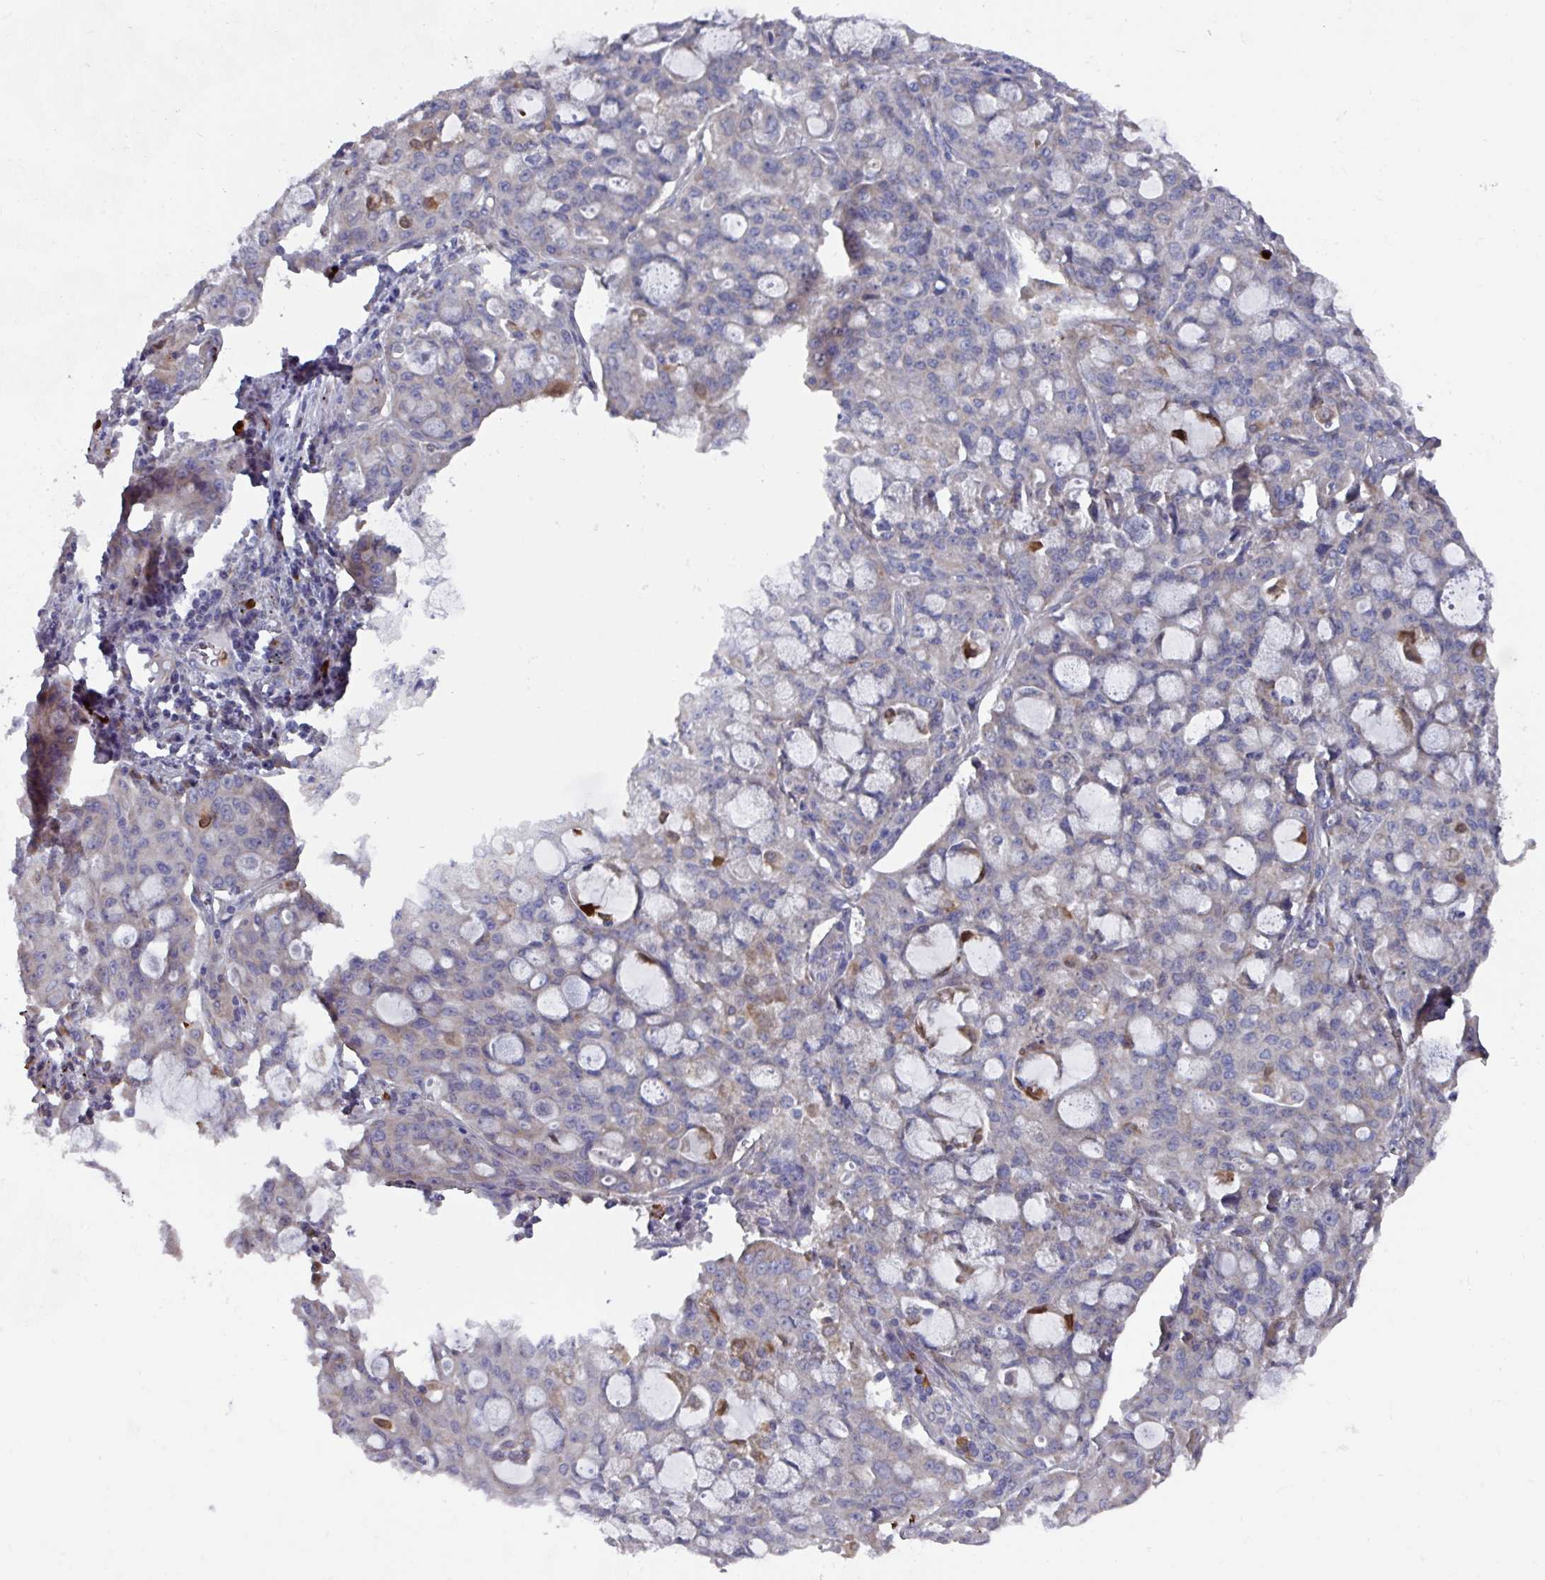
{"staining": {"intensity": "weak", "quantity": "<25%", "location": "cytoplasmic/membranous"}, "tissue": "lung cancer", "cell_type": "Tumor cells", "image_type": "cancer", "snomed": [{"axis": "morphology", "description": "Adenocarcinoma, NOS"}, {"axis": "topography", "description": "Lung"}], "caption": "An immunohistochemistry image of lung cancer is shown. There is no staining in tumor cells of lung cancer.", "gene": "UQCC2", "patient": {"sex": "female", "age": 44}}